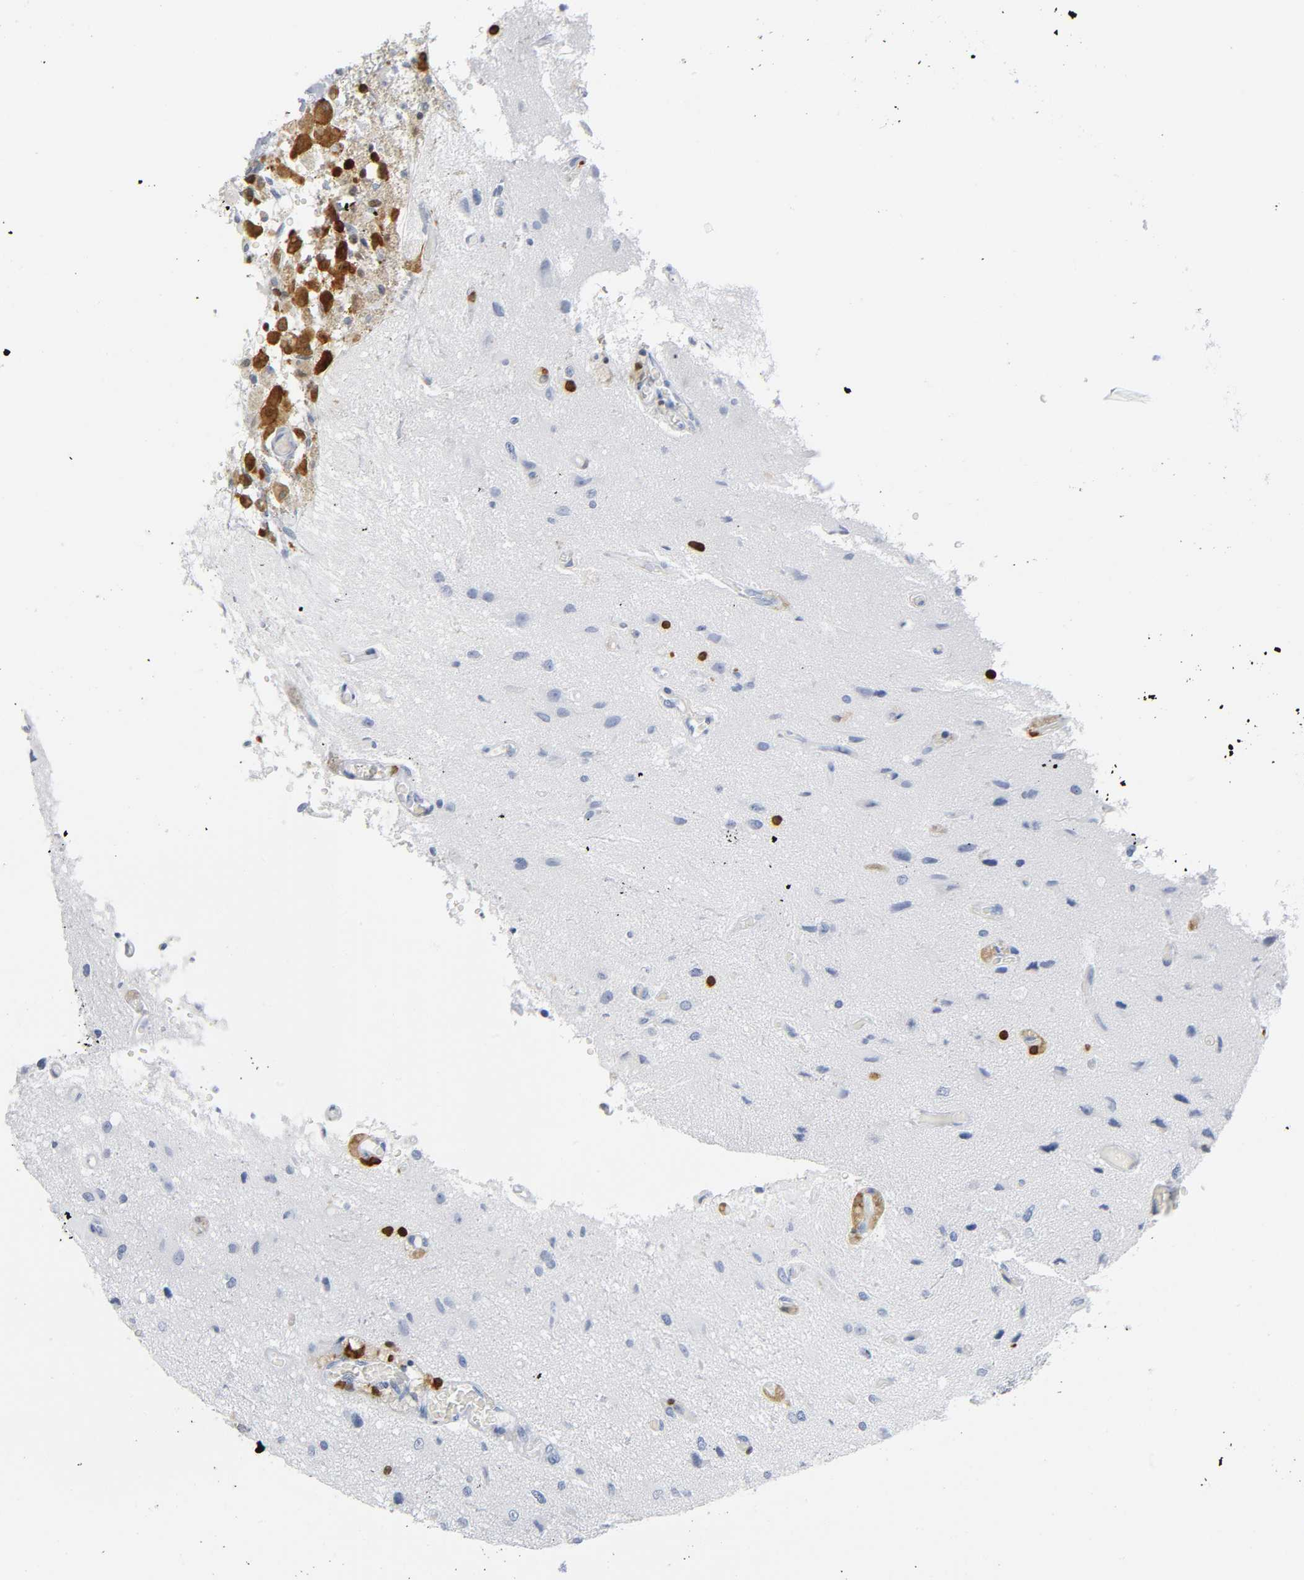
{"staining": {"intensity": "negative", "quantity": "none", "location": "none"}, "tissue": "glioma", "cell_type": "Tumor cells", "image_type": "cancer", "snomed": [{"axis": "morphology", "description": "Glioma, malignant, High grade"}, {"axis": "topography", "description": "Brain"}], "caption": "Immunohistochemistry (IHC) photomicrograph of human malignant glioma (high-grade) stained for a protein (brown), which reveals no expression in tumor cells.", "gene": "DOK2", "patient": {"sex": "male", "age": 47}}